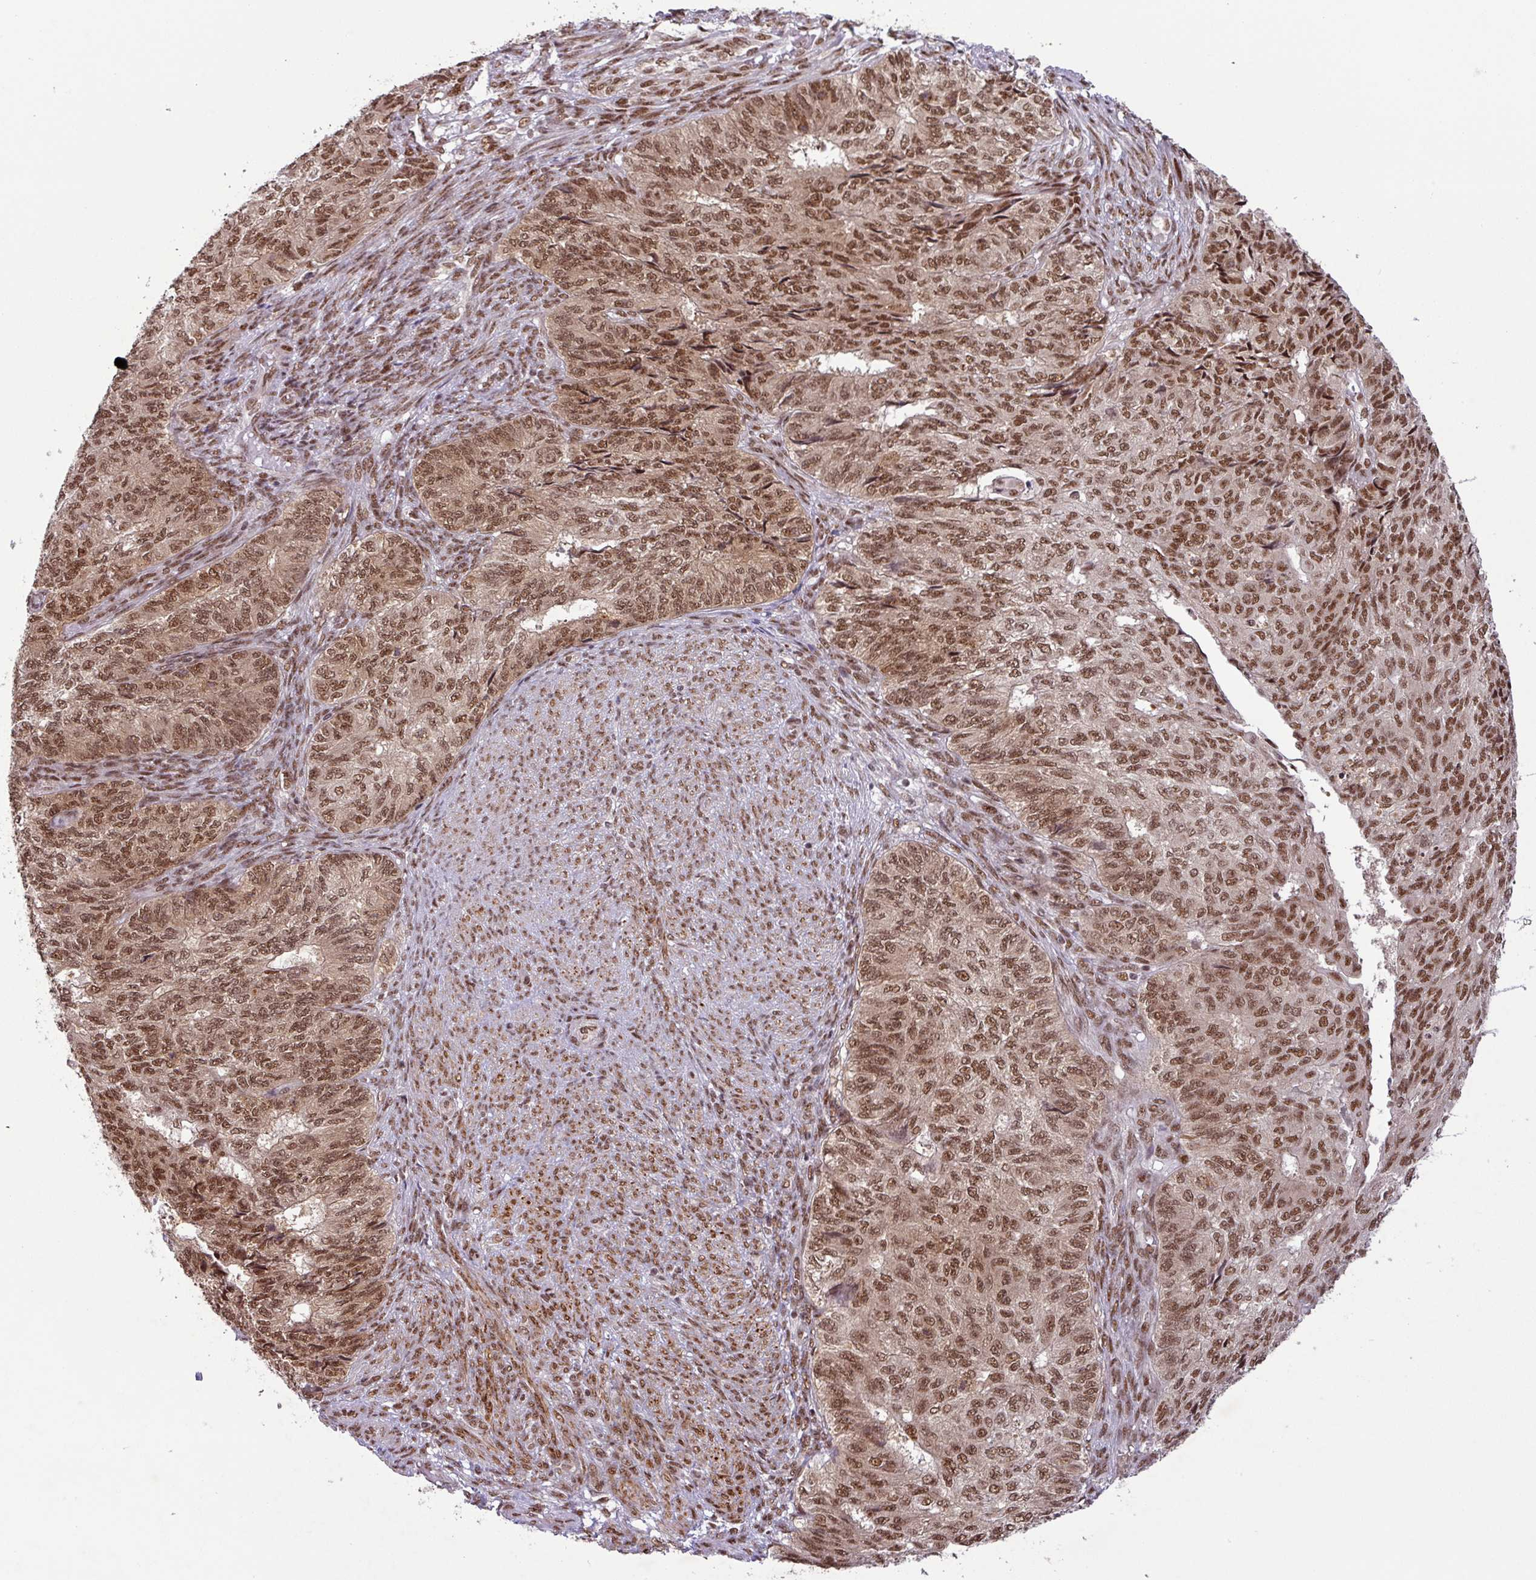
{"staining": {"intensity": "moderate", "quantity": ">75%", "location": "nuclear"}, "tissue": "endometrial cancer", "cell_type": "Tumor cells", "image_type": "cancer", "snomed": [{"axis": "morphology", "description": "Adenocarcinoma, NOS"}, {"axis": "topography", "description": "Endometrium"}], "caption": "Brown immunohistochemical staining in endometrial cancer (adenocarcinoma) displays moderate nuclear expression in approximately >75% of tumor cells.", "gene": "SRSF2", "patient": {"sex": "female", "age": 32}}